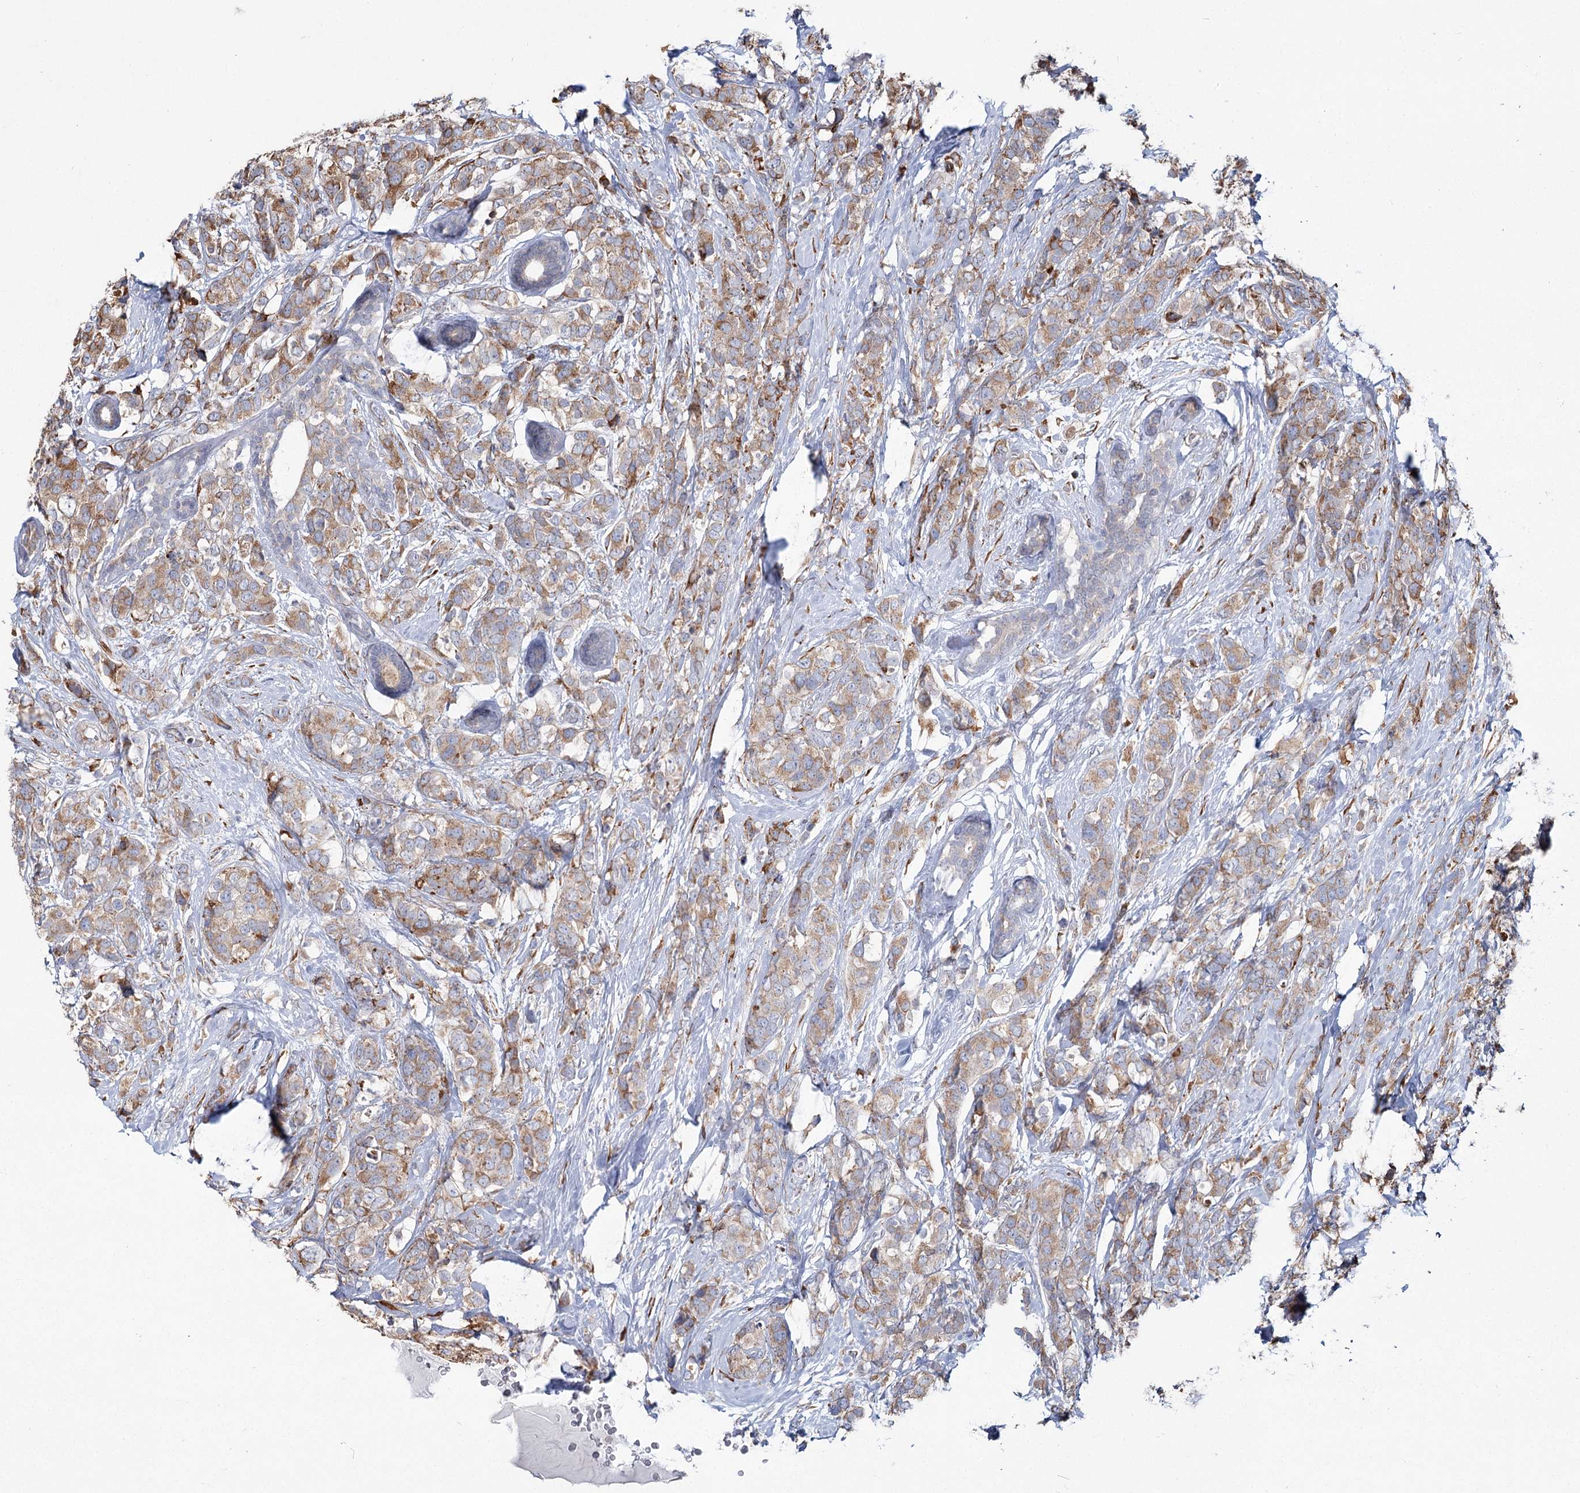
{"staining": {"intensity": "moderate", "quantity": ">75%", "location": "cytoplasmic/membranous"}, "tissue": "breast cancer", "cell_type": "Tumor cells", "image_type": "cancer", "snomed": [{"axis": "morphology", "description": "Lobular carcinoma"}, {"axis": "topography", "description": "Breast"}], "caption": "High-power microscopy captured an immunohistochemistry (IHC) histopathology image of breast cancer (lobular carcinoma), revealing moderate cytoplasmic/membranous positivity in approximately >75% of tumor cells.", "gene": "ZCCHC9", "patient": {"sex": "female", "age": 59}}